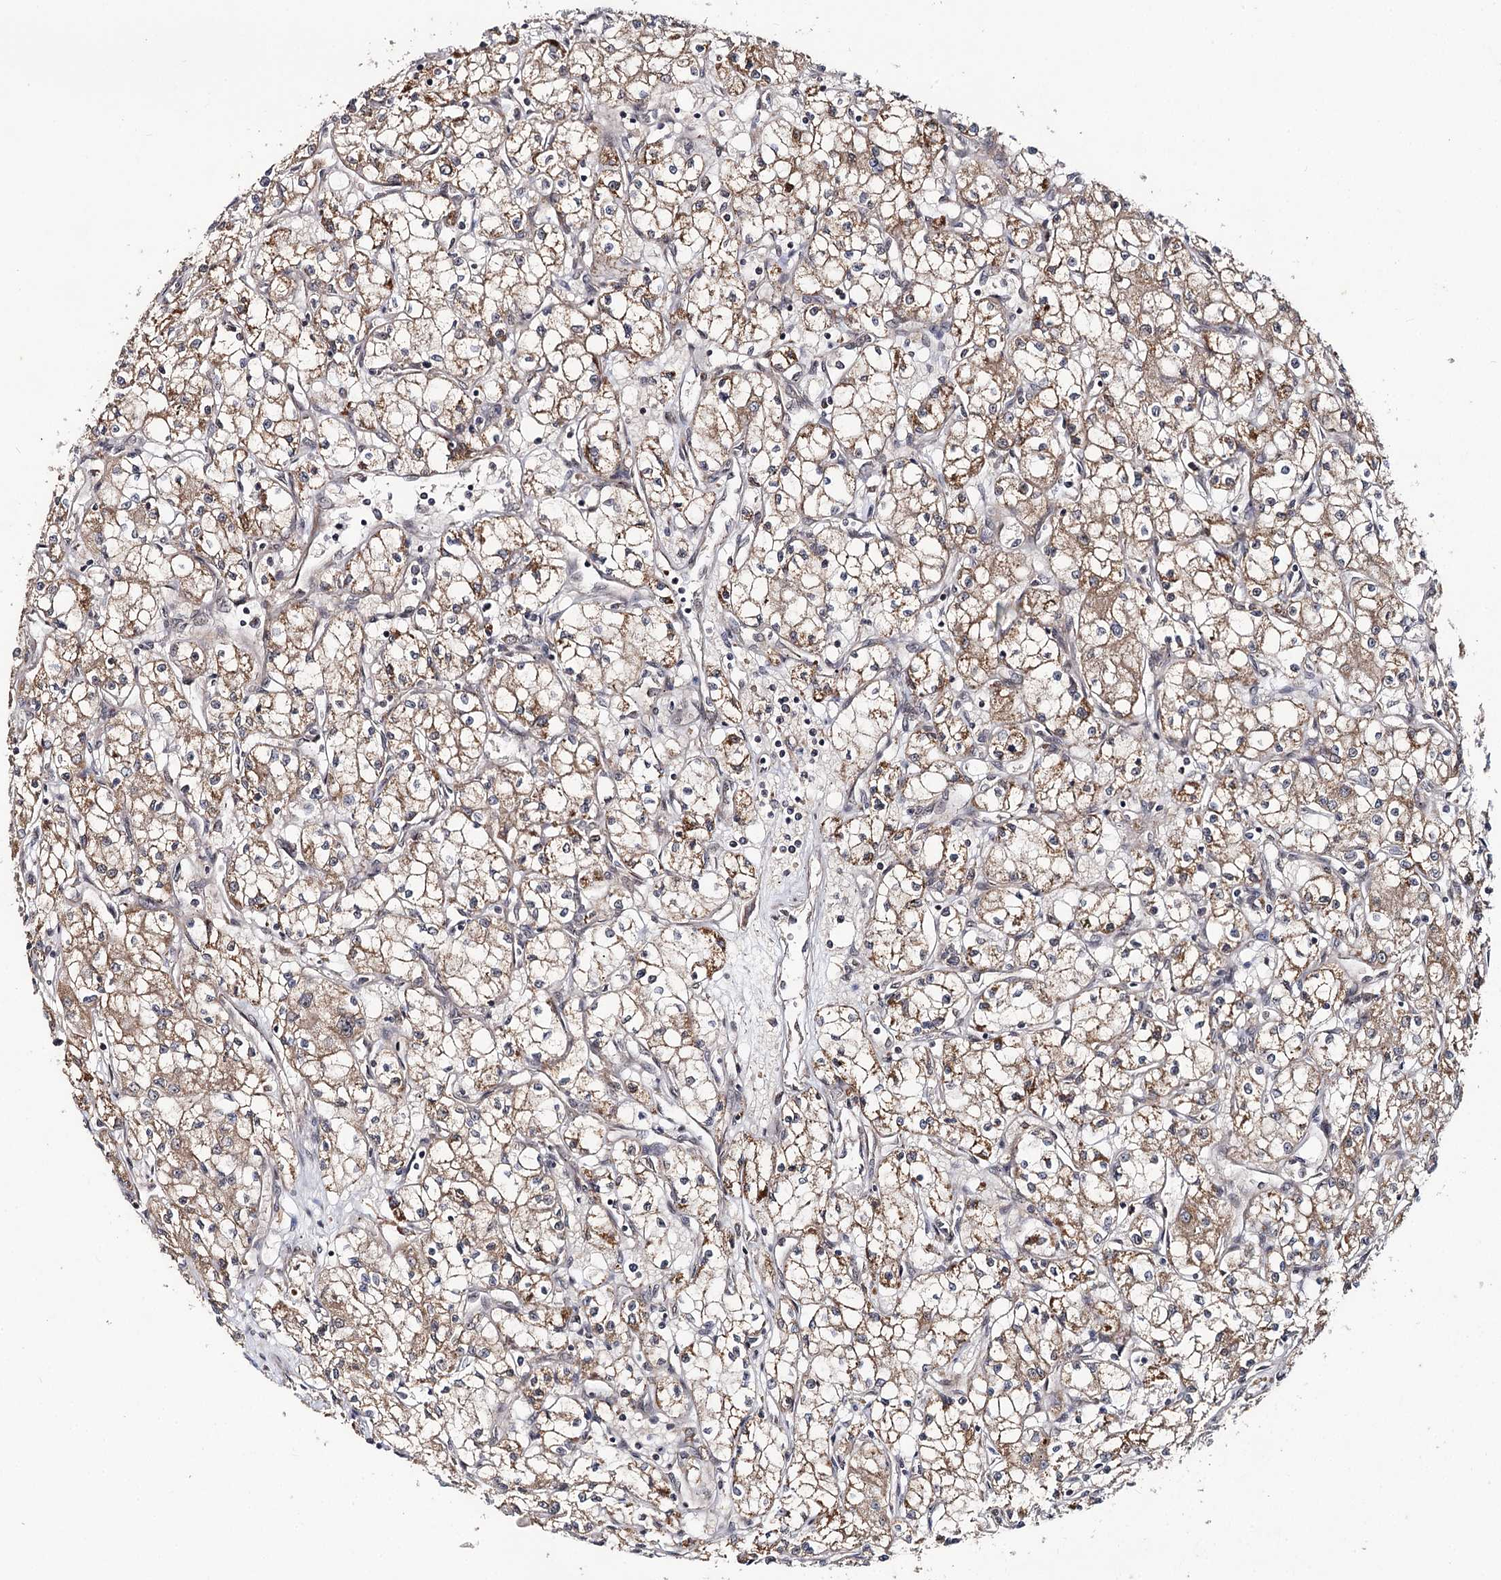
{"staining": {"intensity": "moderate", "quantity": ">75%", "location": "cytoplasmic/membranous"}, "tissue": "renal cancer", "cell_type": "Tumor cells", "image_type": "cancer", "snomed": [{"axis": "morphology", "description": "Adenocarcinoma, NOS"}, {"axis": "topography", "description": "Kidney"}], "caption": "Immunohistochemistry (IHC) image of neoplastic tissue: renal cancer (adenocarcinoma) stained using immunohistochemistry (IHC) exhibits medium levels of moderate protein expression localized specifically in the cytoplasmic/membranous of tumor cells, appearing as a cytoplasmic/membranous brown color.", "gene": "MSANTD2", "patient": {"sex": "male", "age": 59}}